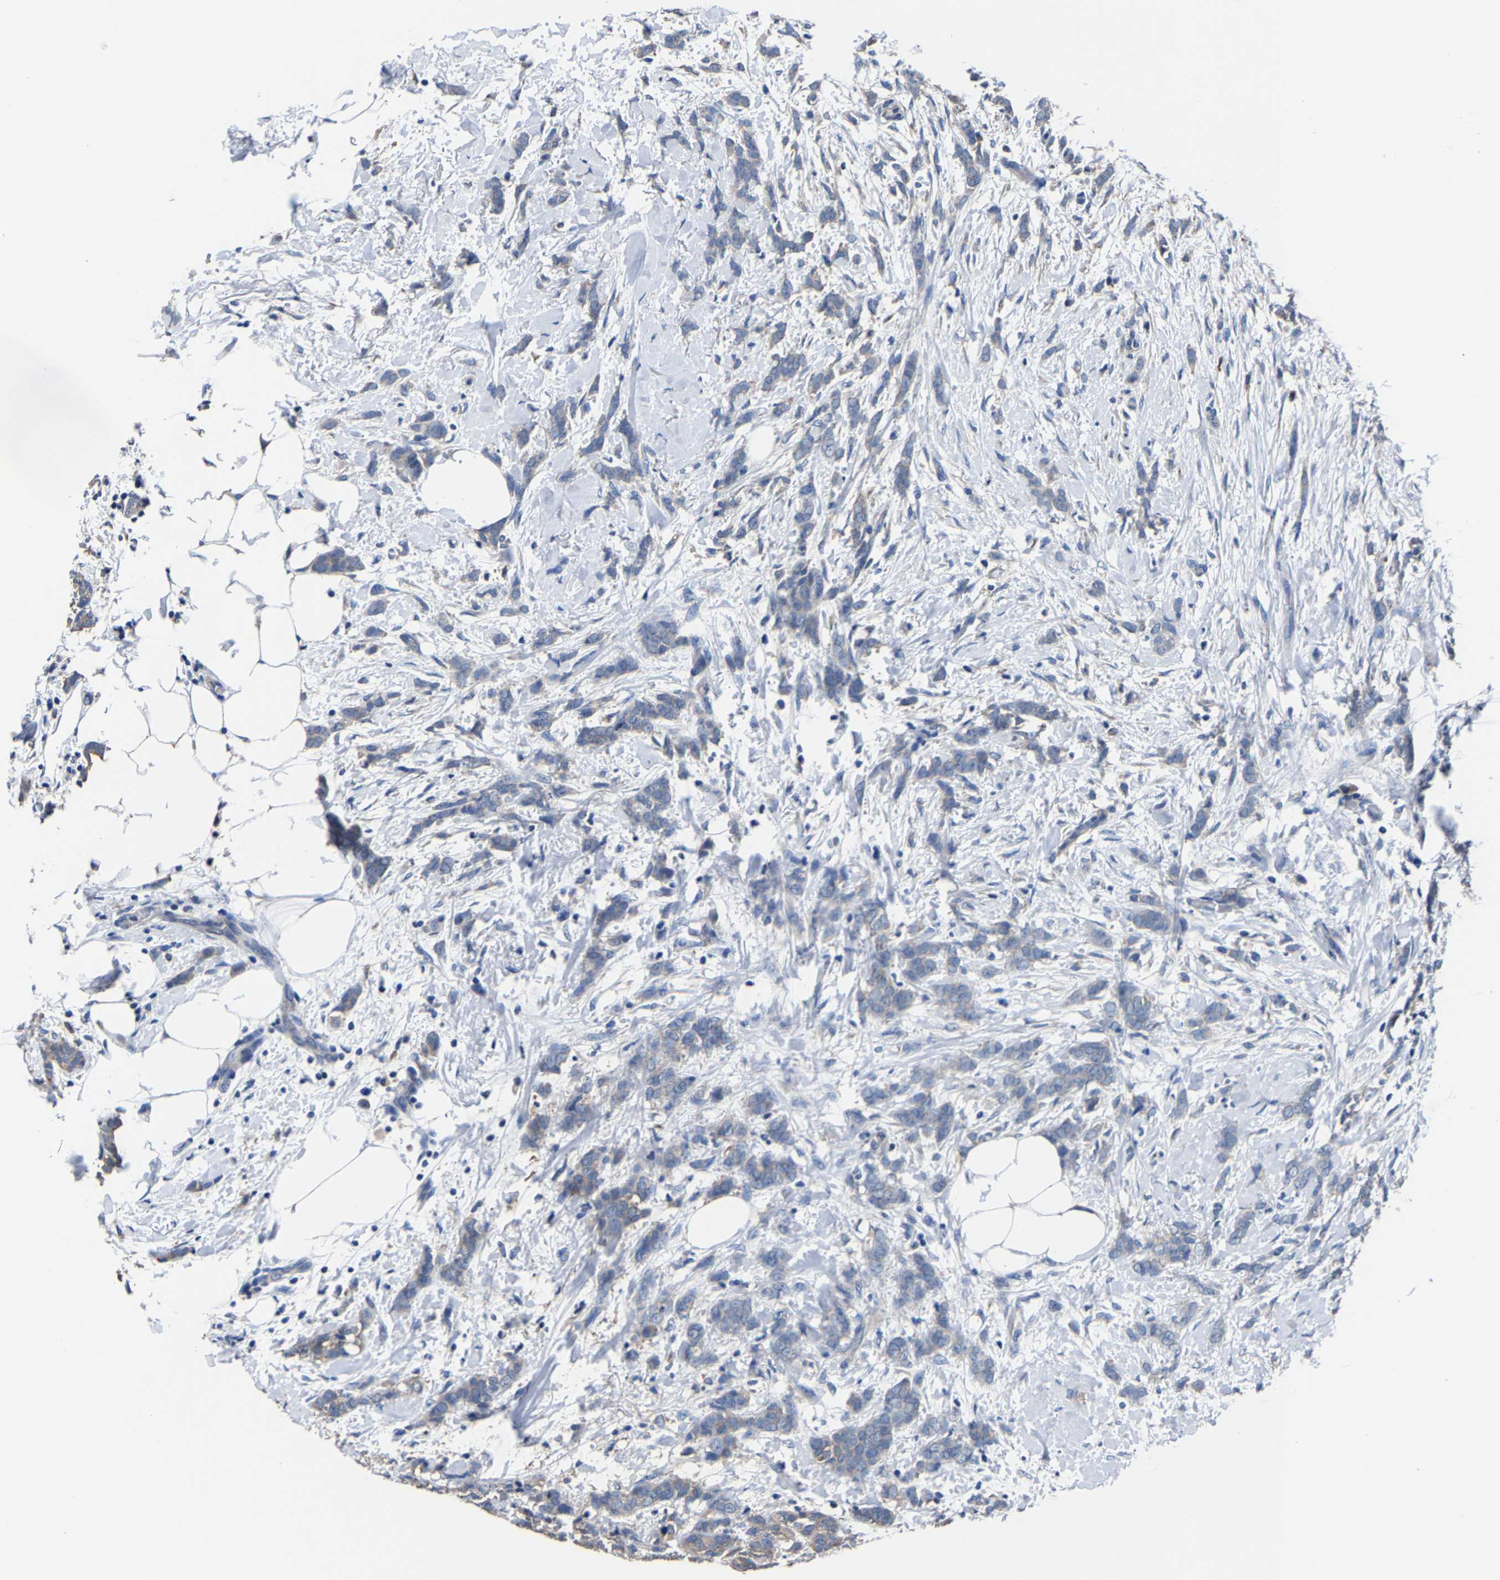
{"staining": {"intensity": "negative", "quantity": "none", "location": "none"}, "tissue": "breast cancer", "cell_type": "Tumor cells", "image_type": "cancer", "snomed": [{"axis": "morphology", "description": "Lobular carcinoma, in situ"}, {"axis": "morphology", "description": "Lobular carcinoma"}, {"axis": "topography", "description": "Breast"}], "caption": "Immunohistochemistry (IHC) photomicrograph of breast cancer (lobular carcinoma) stained for a protein (brown), which demonstrates no positivity in tumor cells. (Stains: DAB (3,3'-diaminobenzidine) IHC with hematoxylin counter stain, Microscopy: brightfield microscopy at high magnification).", "gene": "EBAG9", "patient": {"sex": "female", "age": 41}}